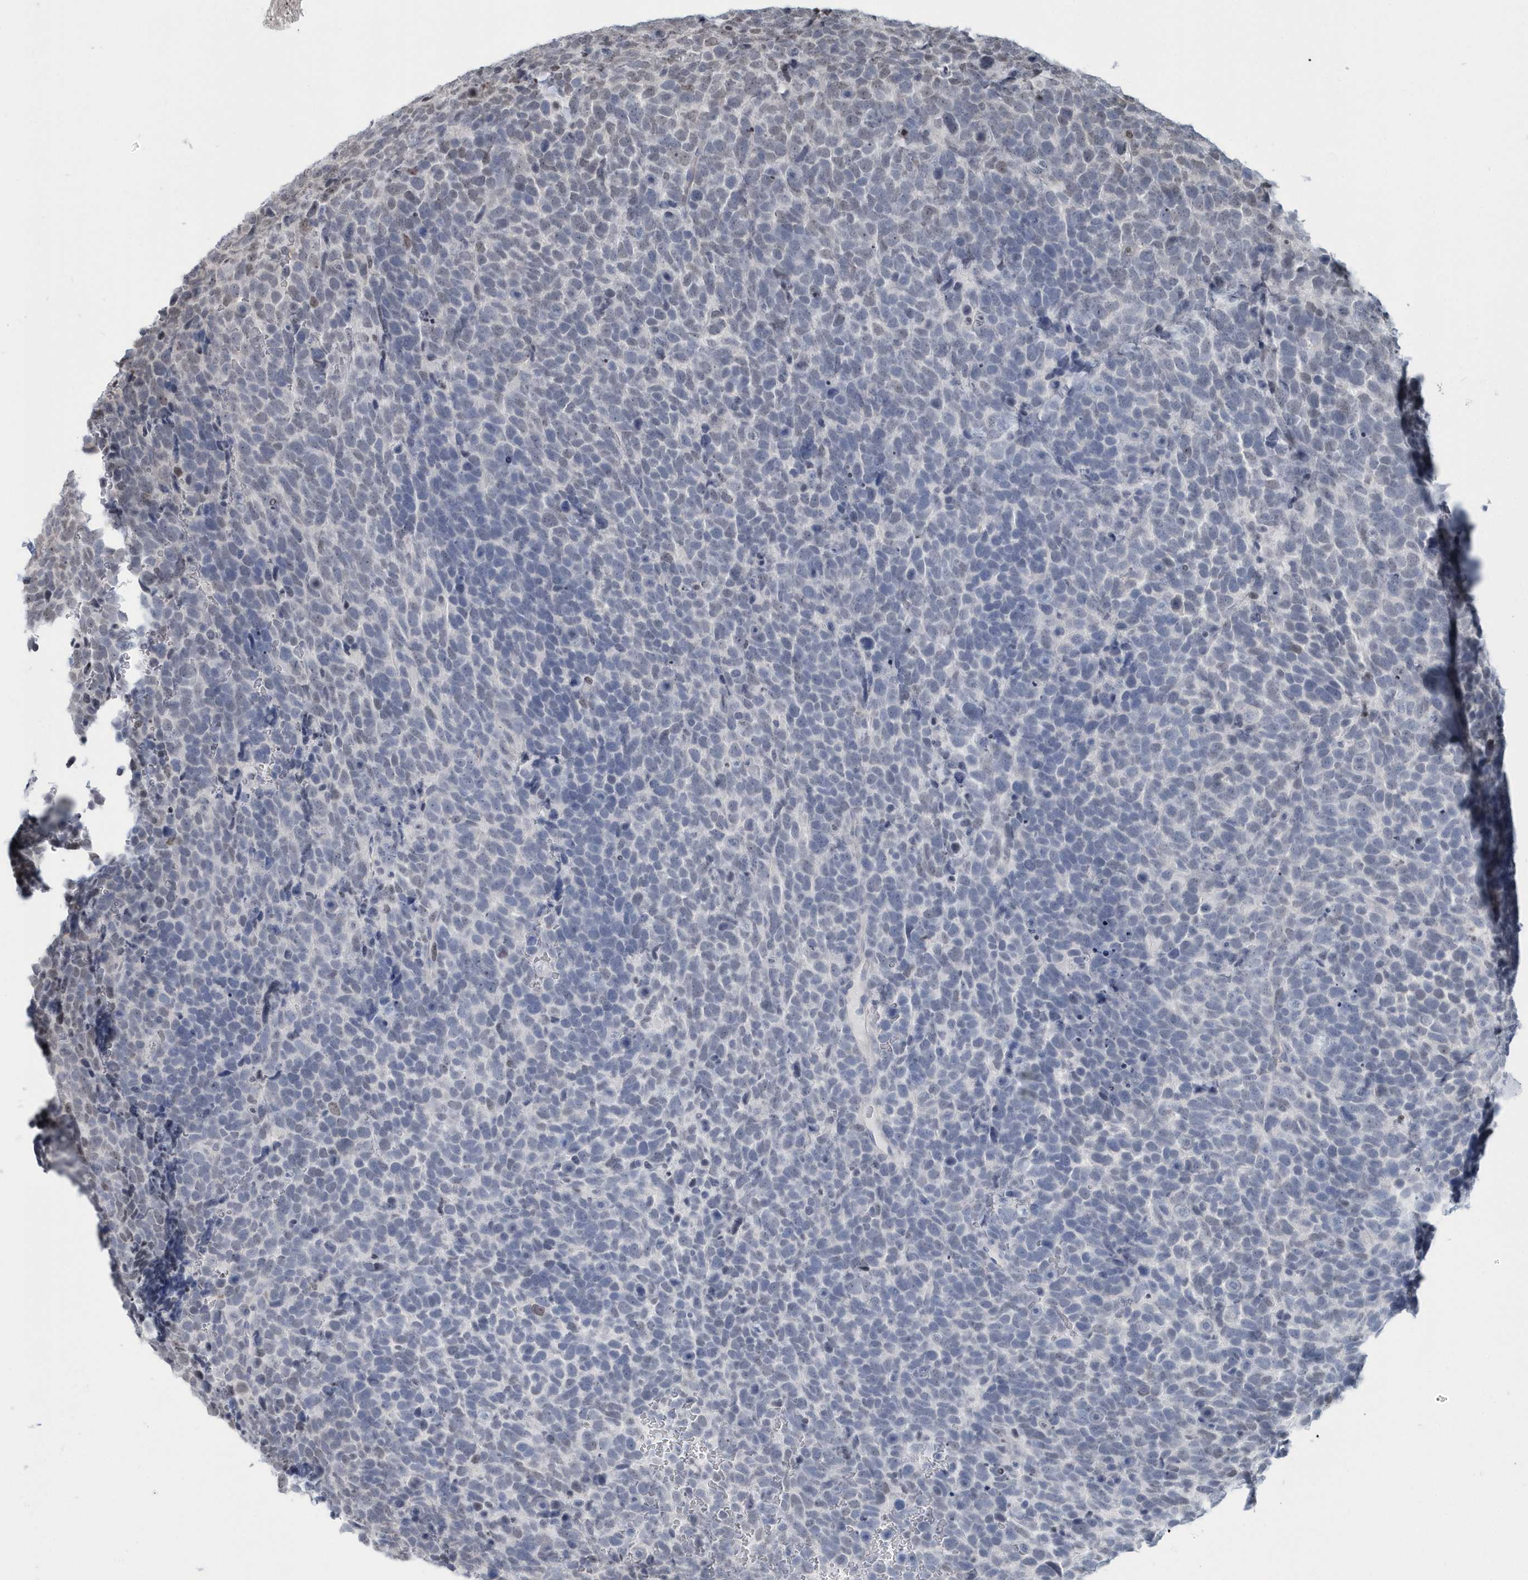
{"staining": {"intensity": "negative", "quantity": "none", "location": "none"}, "tissue": "urothelial cancer", "cell_type": "Tumor cells", "image_type": "cancer", "snomed": [{"axis": "morphology", "description": "Urothelial carcinoma, High grade"}, {"axis": "topography", "description": "Urinary bladder"}], "caption": "The photomicrograph exhibits no staining of tumor cells in high-grade urothelial carcinoma.", "gene": "MACROH2A2", "patient": {"sex": "female", "age": 82}}